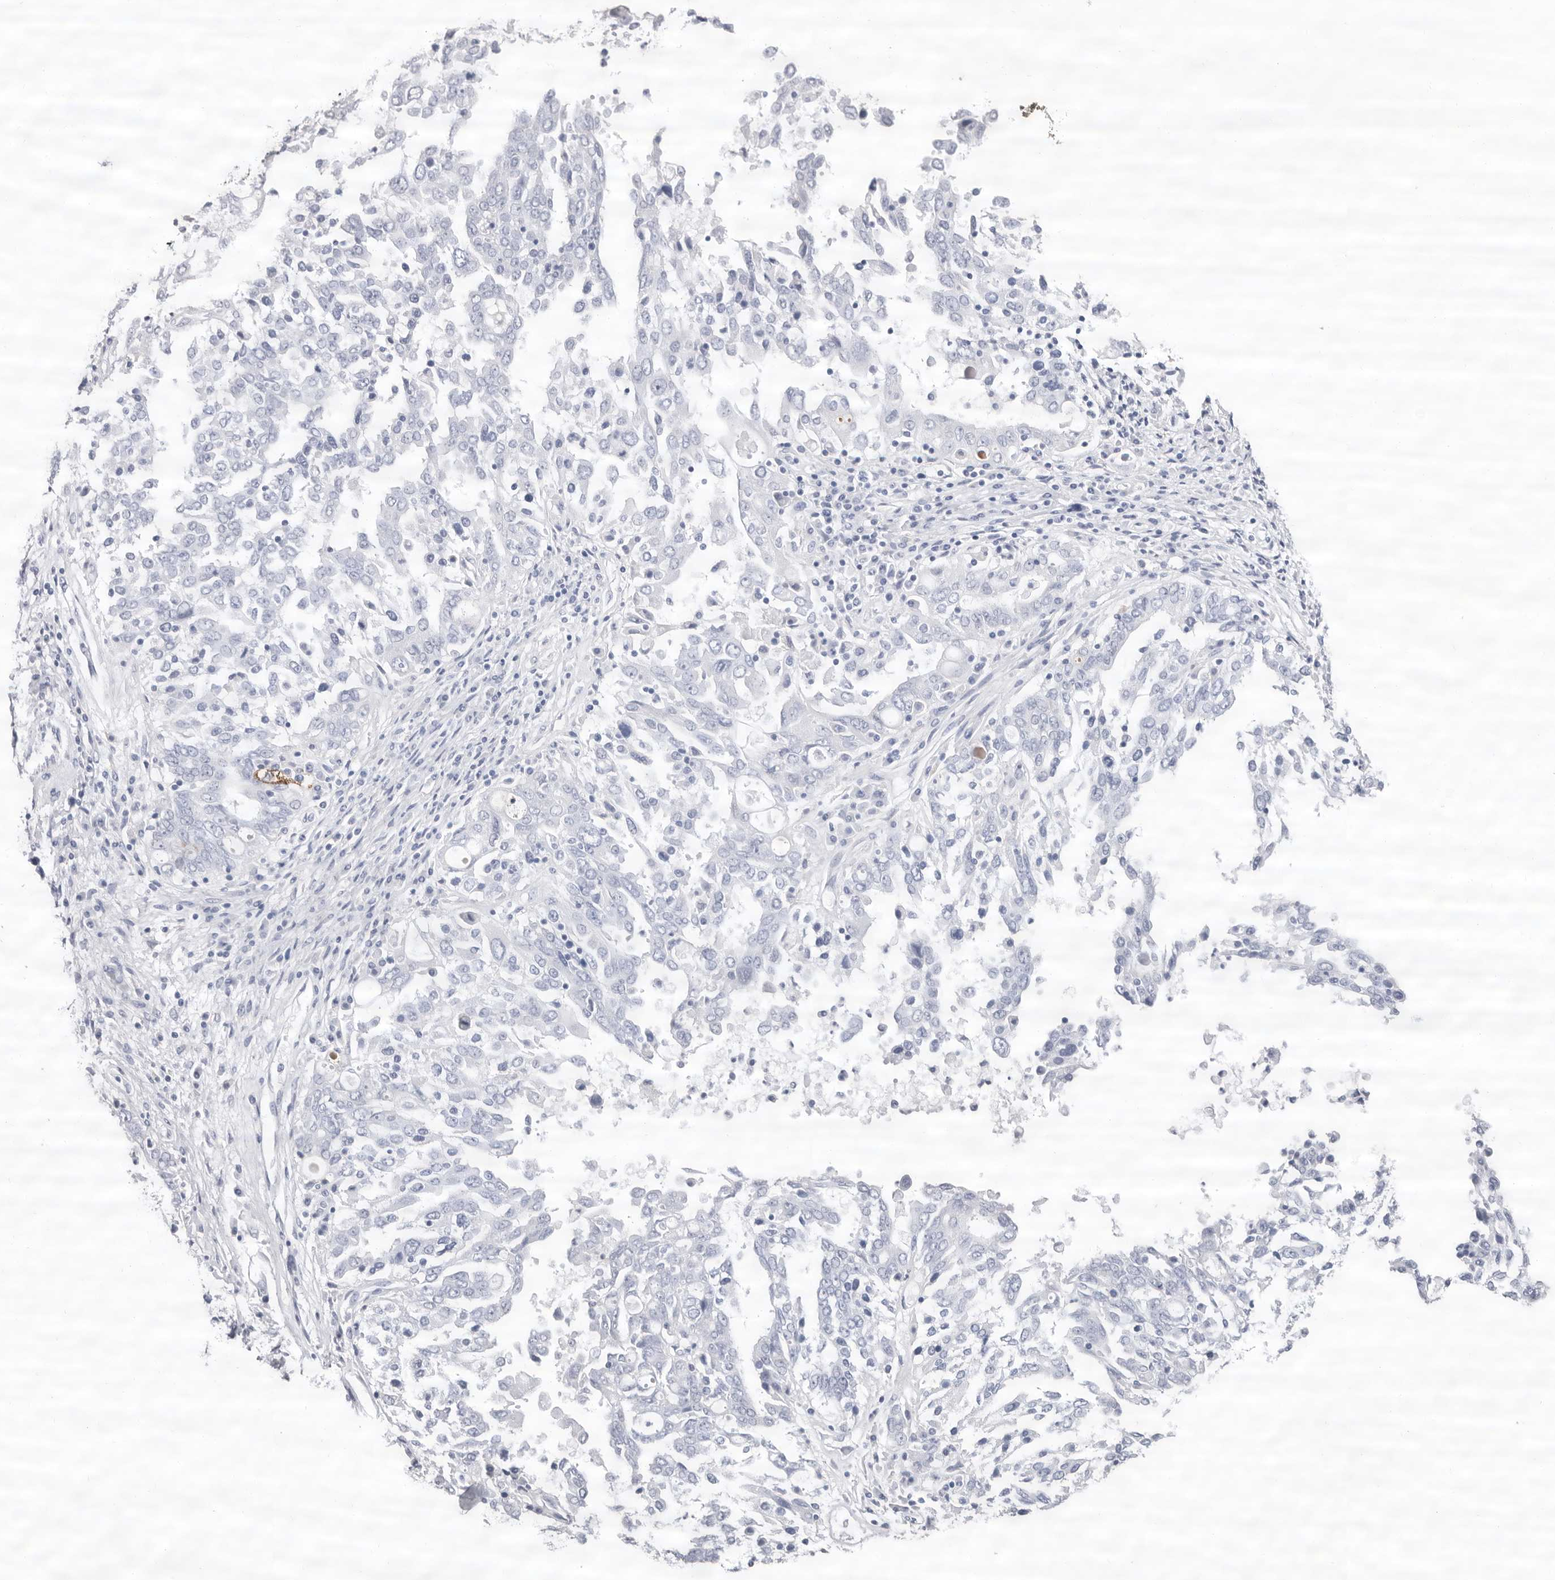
{"staining": {"intensity": "negative", "quantity": "none", "location": "none"}, "tissue": "ovarian cancer", "cell_type": "Tumor cells", "image_type": "cancer", "snomed": [{"axis": "morphology", "description": "Carcinoma, endometroid"}, {"axis": "topography", "description": "Ovary"}], "caption": "Ovarian cancer was stained to show a protein in brown. There is no significant expression in tumor cells.", "gene": "LPO", "patient": {"sex": "female", "age": 62}}